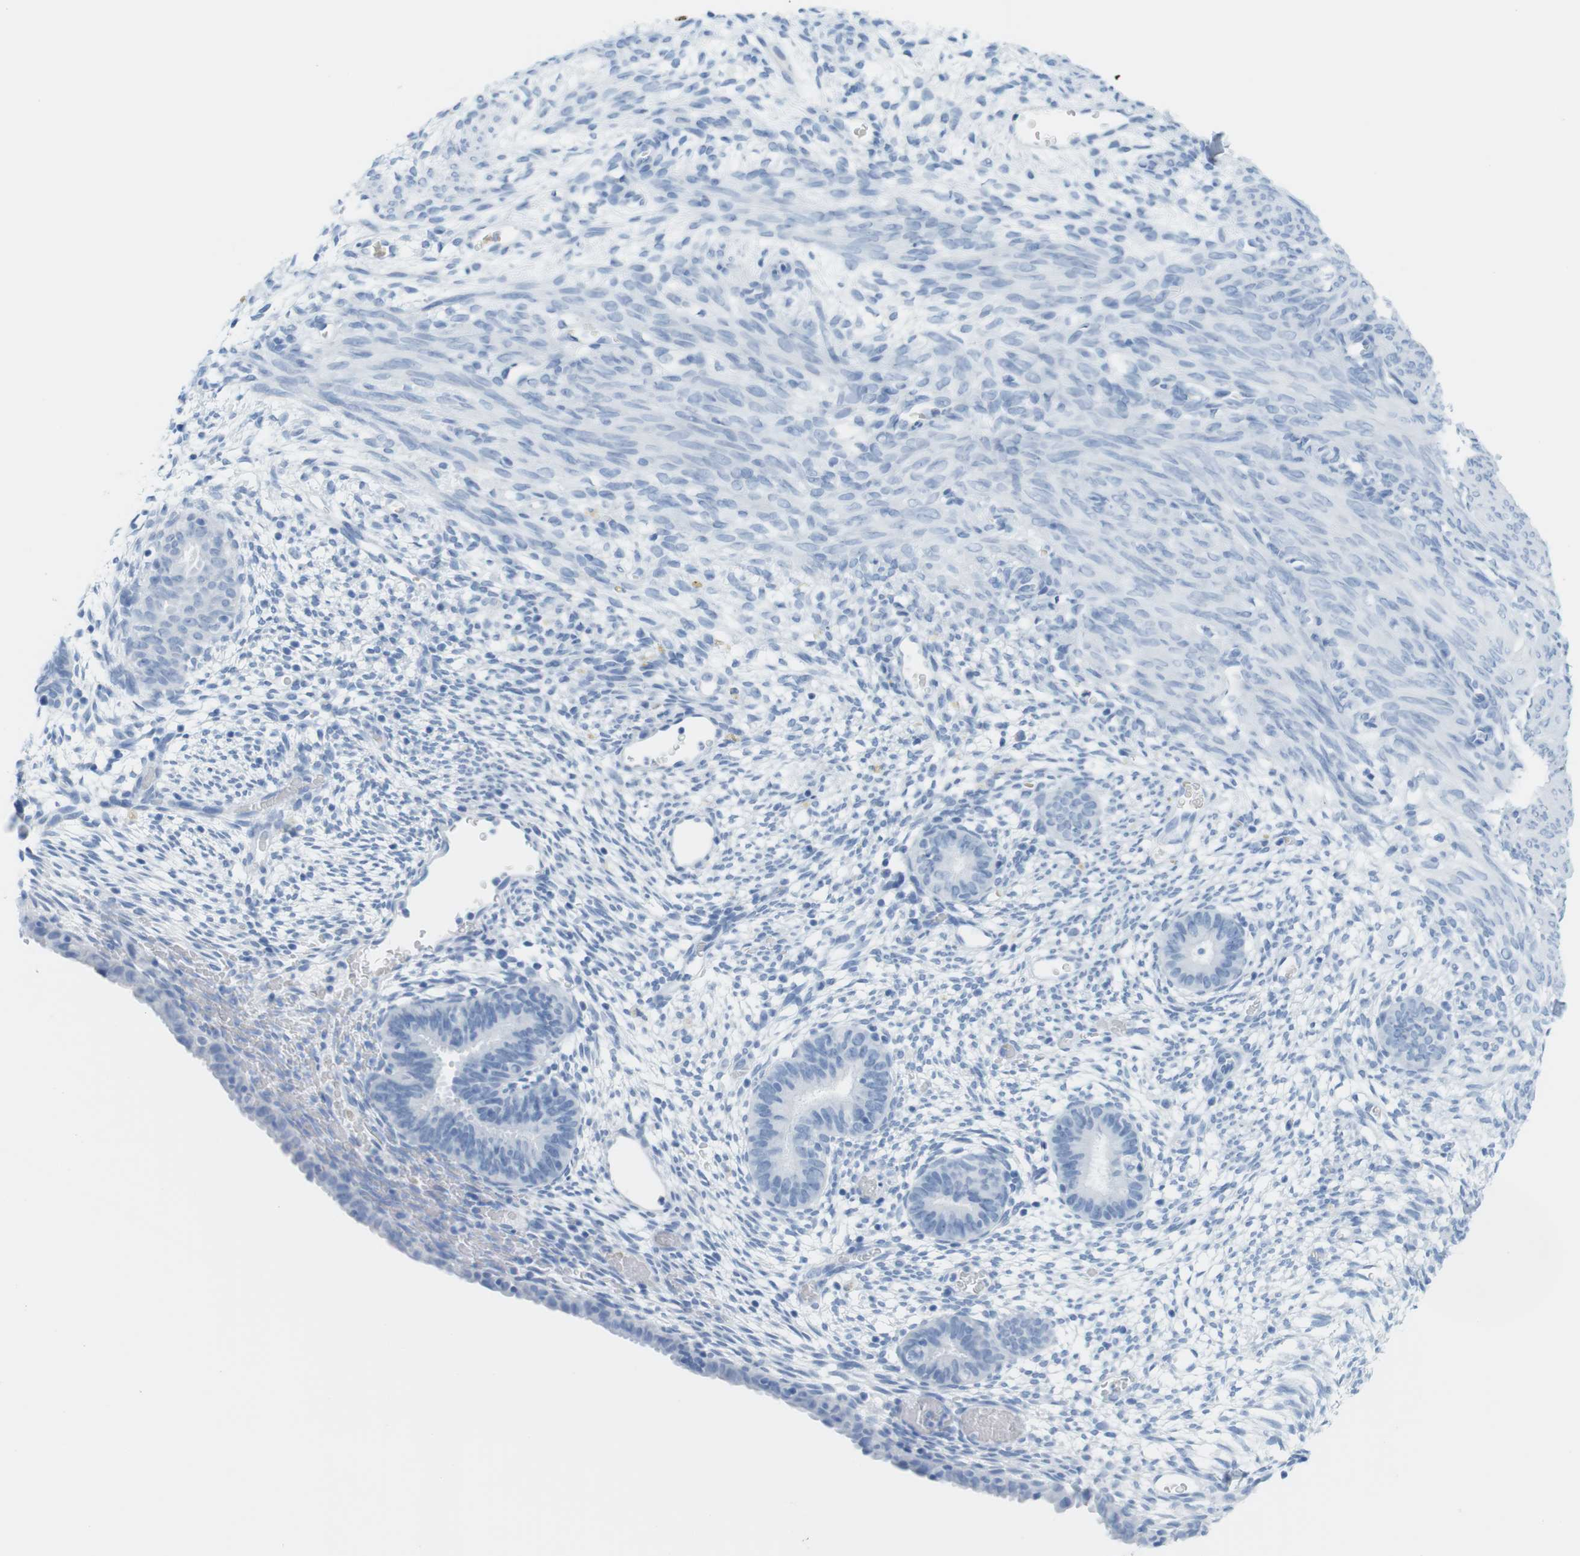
{"staining": {"intensity": "negative", "quantity": "none", "location": "none"}, "tissue": "endometrium", "cell_type": "Cells in endometrial stroma", "image_type": "normal", "snomed": [{"axis": "morphology", "description": "Normal tissue, NOS"}, {"axis": "morphology", "description": "Atrophy, NOS"}, {"axis": "topography", "description": "Uterus"}, {"axis": "topography", "description": "Endometrium"}], "caption": "Immunohistochemical staining of benign human endometrium reveals no significant positivity in cells in endometrial stroma.", "gene": "TNNT2", "patient": {"sex": "female", "age": 68}}